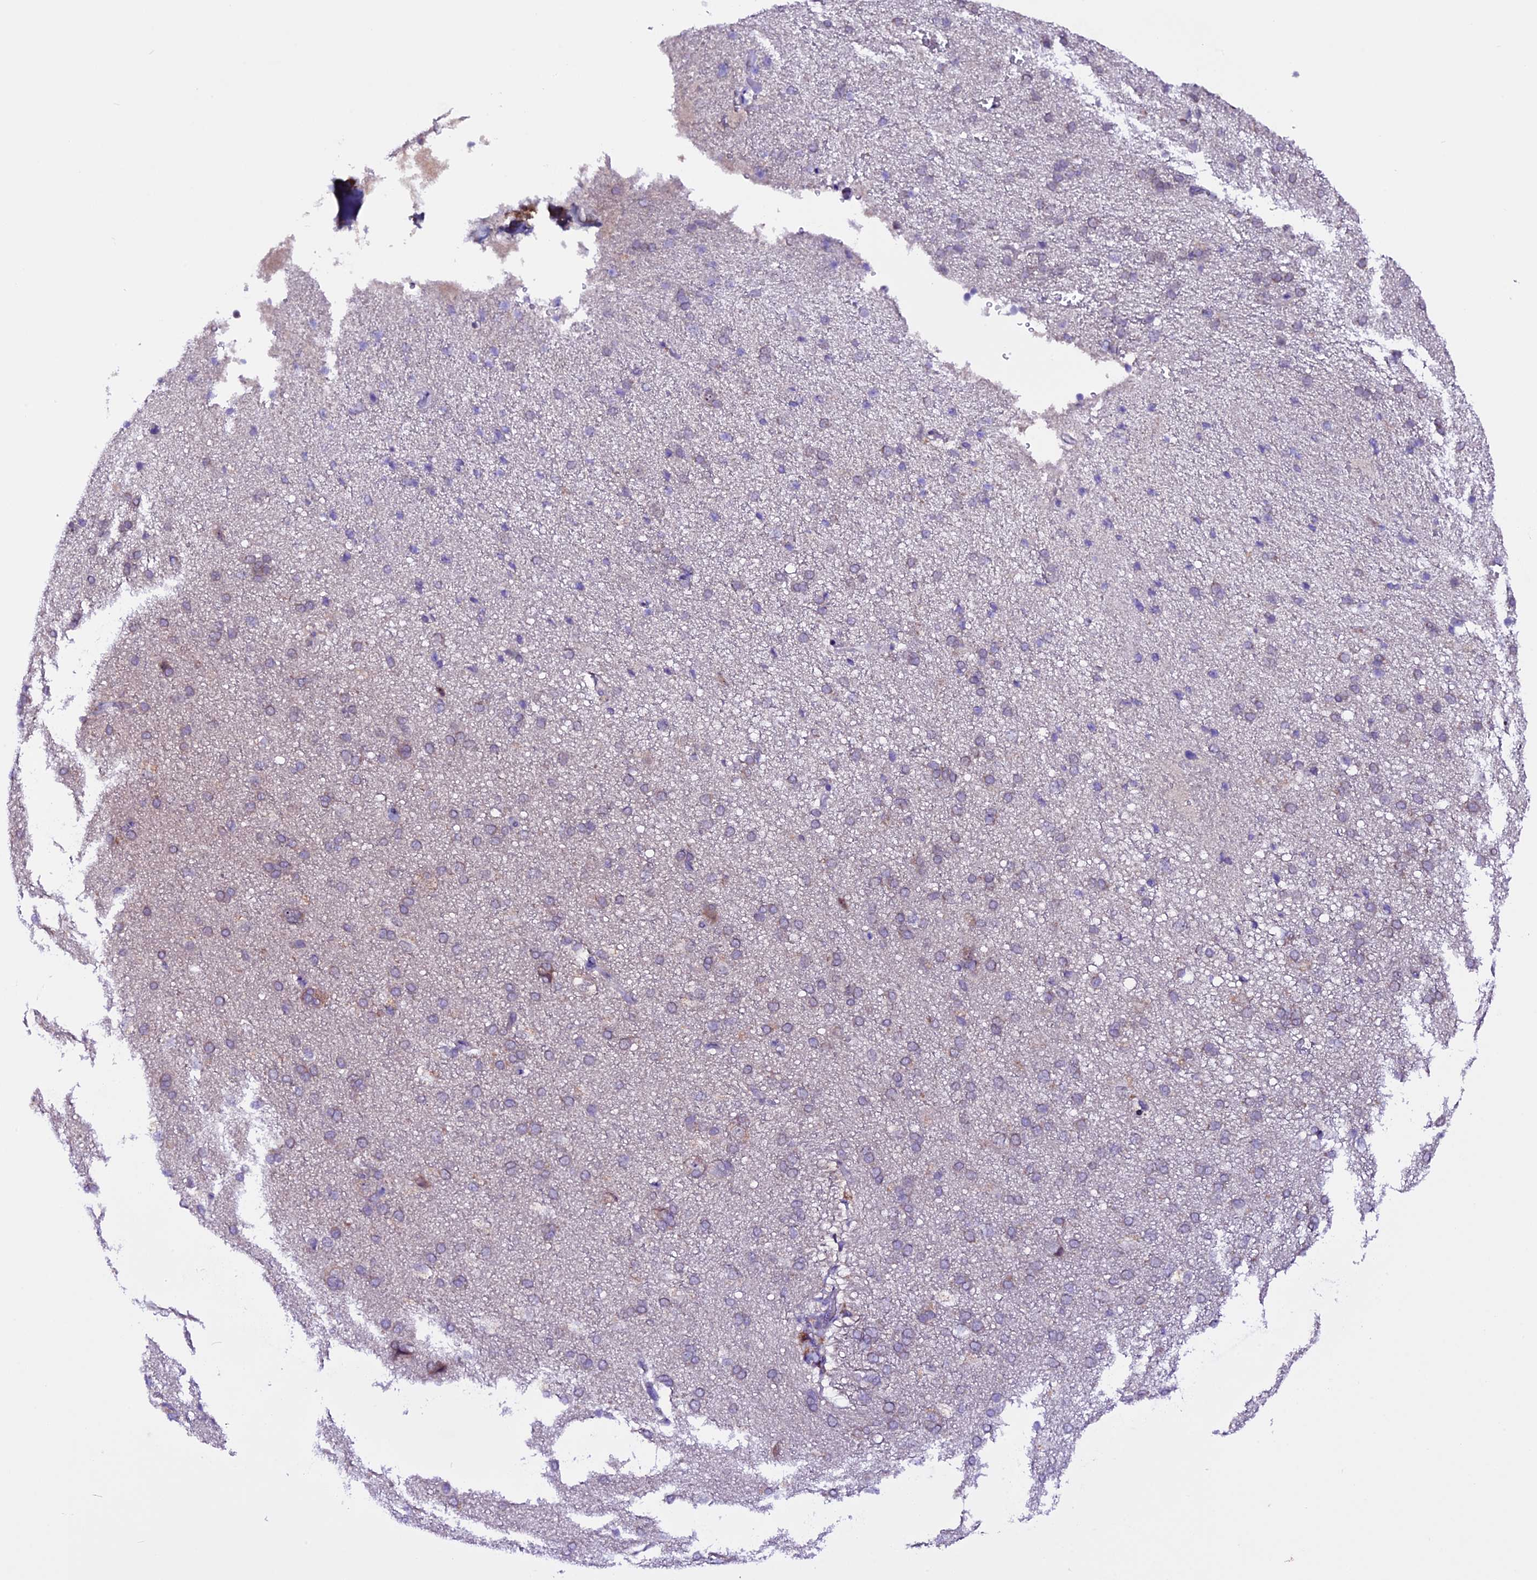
{"staining": {"intensity": "negative", "quantity": "none", "location": "none"}, "tissue": "cerebral cortex", "cell_type": "Endothelial cells", "image_type": "normal", "snomed": [{"axis": "morphology", "description": "Normal tissue, NOS"}, {"axis": "topography", "description": "Cerebral cortex"}], "caption": "Immunohistochemical staining of unremarkable human cerebral cortex demonstrates no significant positivity in endothelial cells. (DAB immunohistochemistry with hematoxylin counter stain).", "gene": "XKR7", "patient": {"sex": "male", "age": 62}}